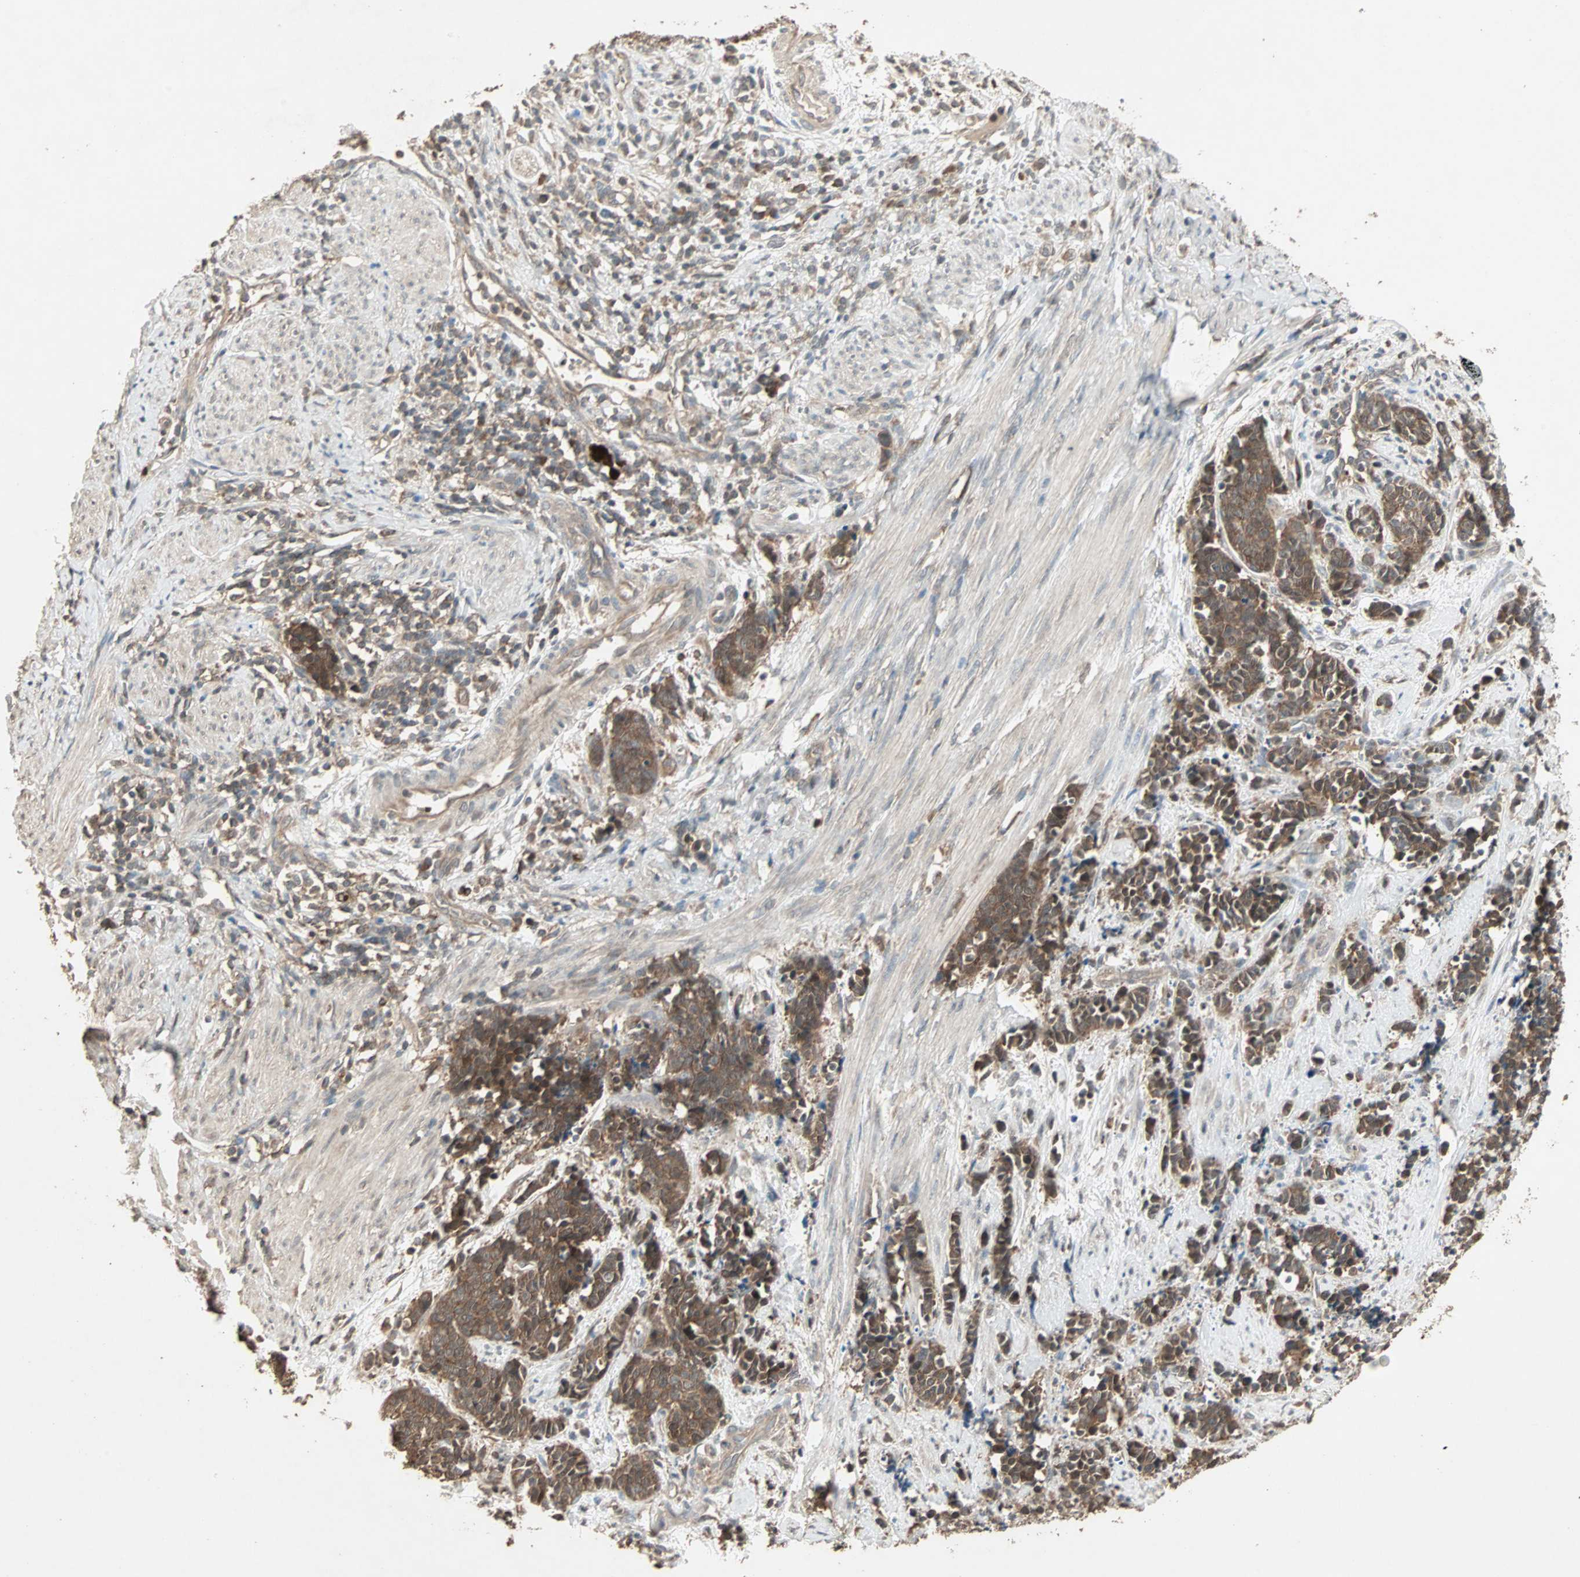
{"staining": {"intensity": "strong", "quantity": ">75%", "location": "cytoplasmic/membranous"}, "tissue": "cervical cancer", "cell_type": "Tumor cells", "image_type": "cancer", "snomed": [{"axis": "morphology", "description": "Squamous cell carcinoma, NOS"}, {"axis": "topography", "description": "Cervix"}], "caption": "Squamous cell carcinoma (cervical) stained with DAB IHC displays high levels of strong cytoplasmic/membranous positivity in approximately >75% of tumor cells.", "gene": "UBAC1", "patient": {"sex": "female", "age": 35}}